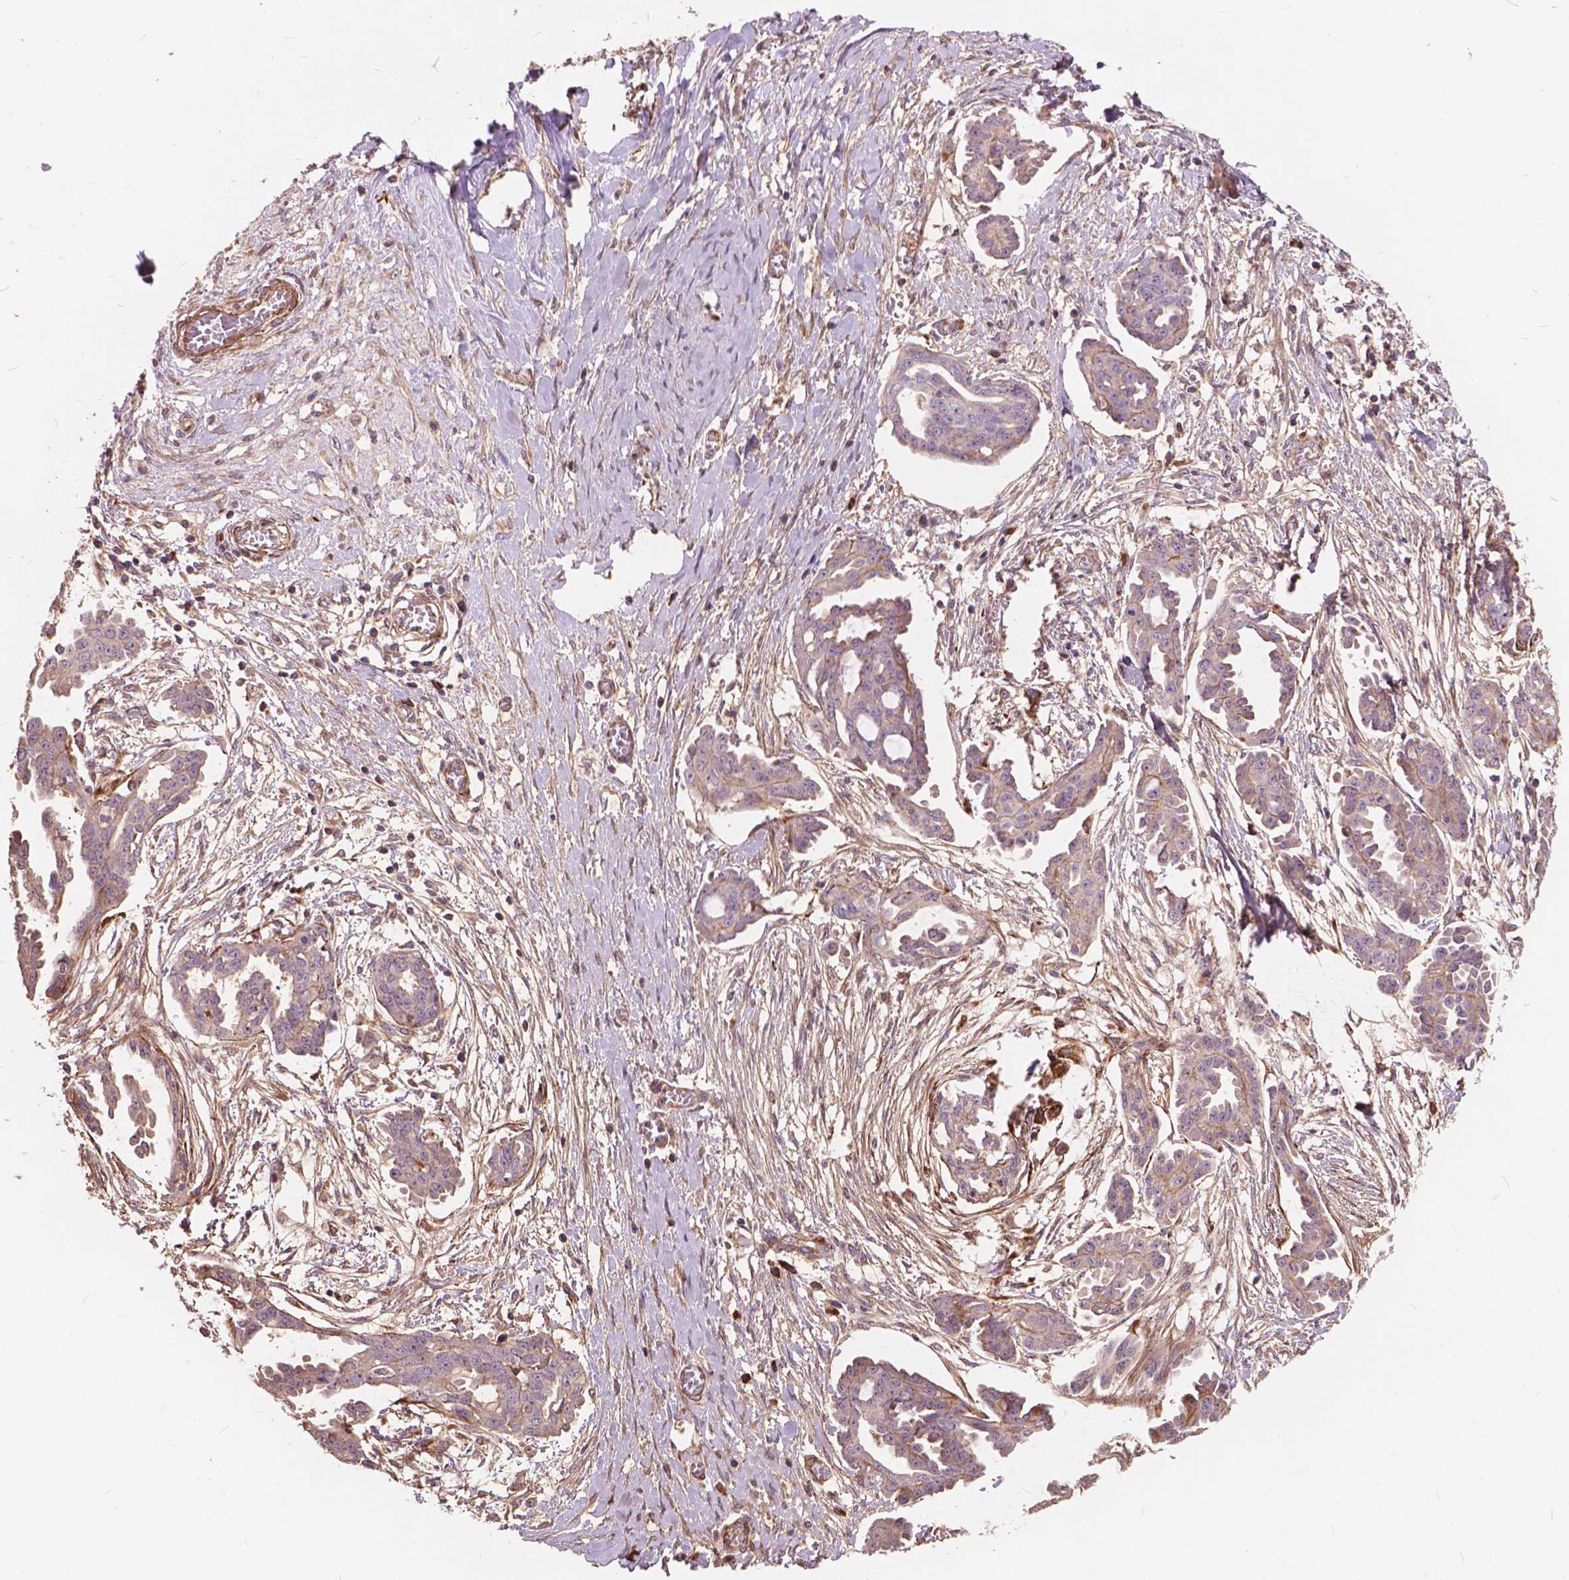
{"staining": {"intensity": "negative", "quantity": "none", "location": "none"}, "tissue": "ovarian cancer", "cell_type": "Tumor cells", "image_type": "cancer", "snomed": [{"axis": "morphology", "description": "Cystadenocarcinoma, serous, NOS"}, {"axis": "topography", "description": "Ovary"}], "caption": "A micrograph of ovarian cancer (serous cystadenocarcinoma) stained for a protein demonstrates no brown staining in tumor cells.", "gene": "FNIP1", "patient": {"sex": "female", "age": 71}}